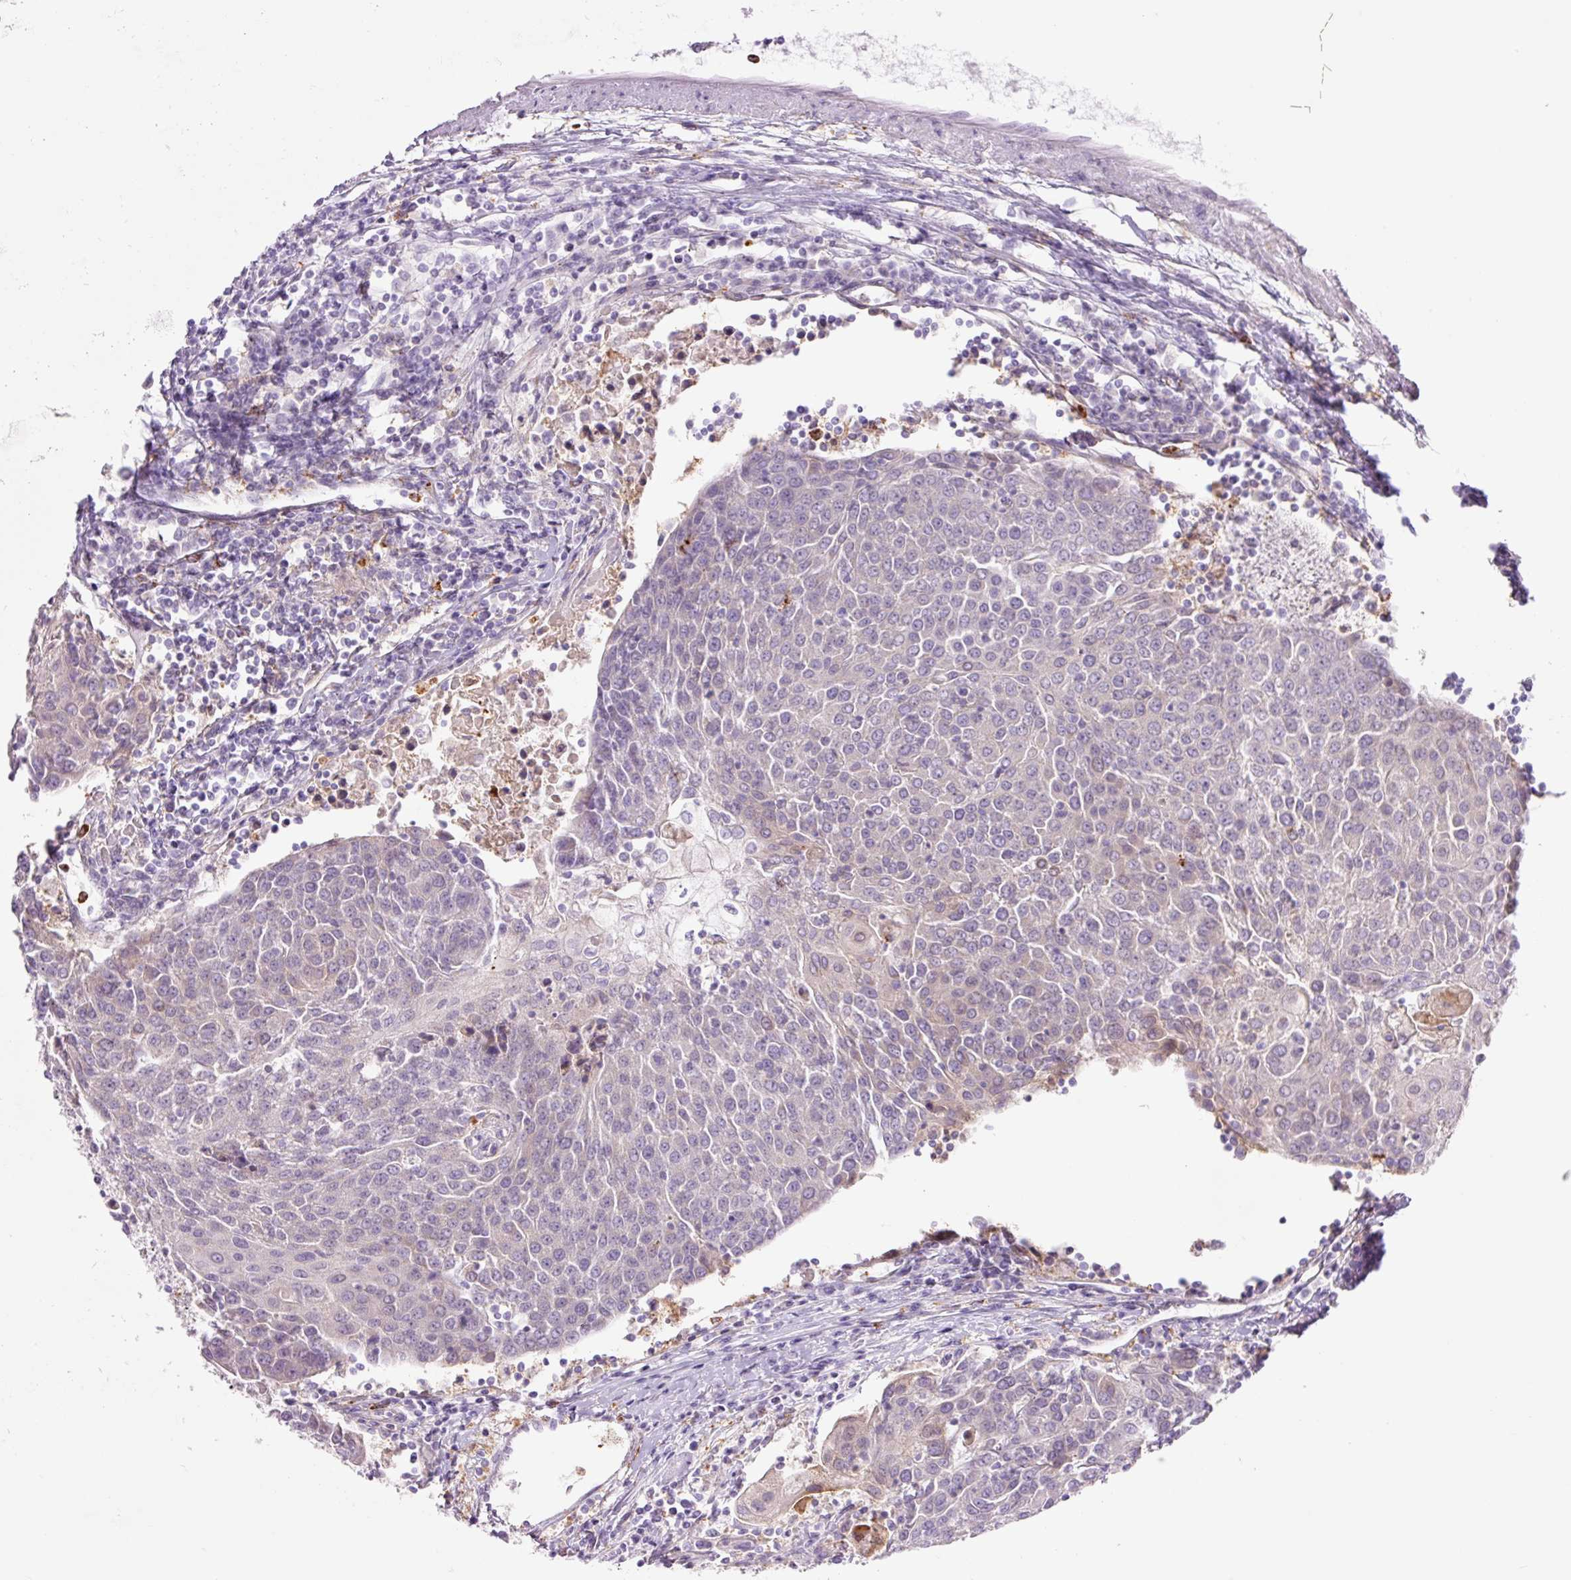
{"staining": {"intensity": "negative", "quantity": "none", "location": "none"}, "tissue": "urothelial cancer", "cell_type": "Tumor cells", "image_type": "cancer", "snomed": [{"axis": "morphology", "description": "Urothelial carcinoma, High grade"}, {"axis": "topography", "description": "Urinary bladder"}], "caption": "IHC histopathology image of urothelial cancer stained for a protein (brown), which reveals no positivity in tumor cells. (Stains: DAB immunohistochemistry with hematoxylin counter stain, Microscopy: brightfield microscopy at high magnification).", "gene": "SH2D6", "patient": {"sex": "female", "age": 85}}